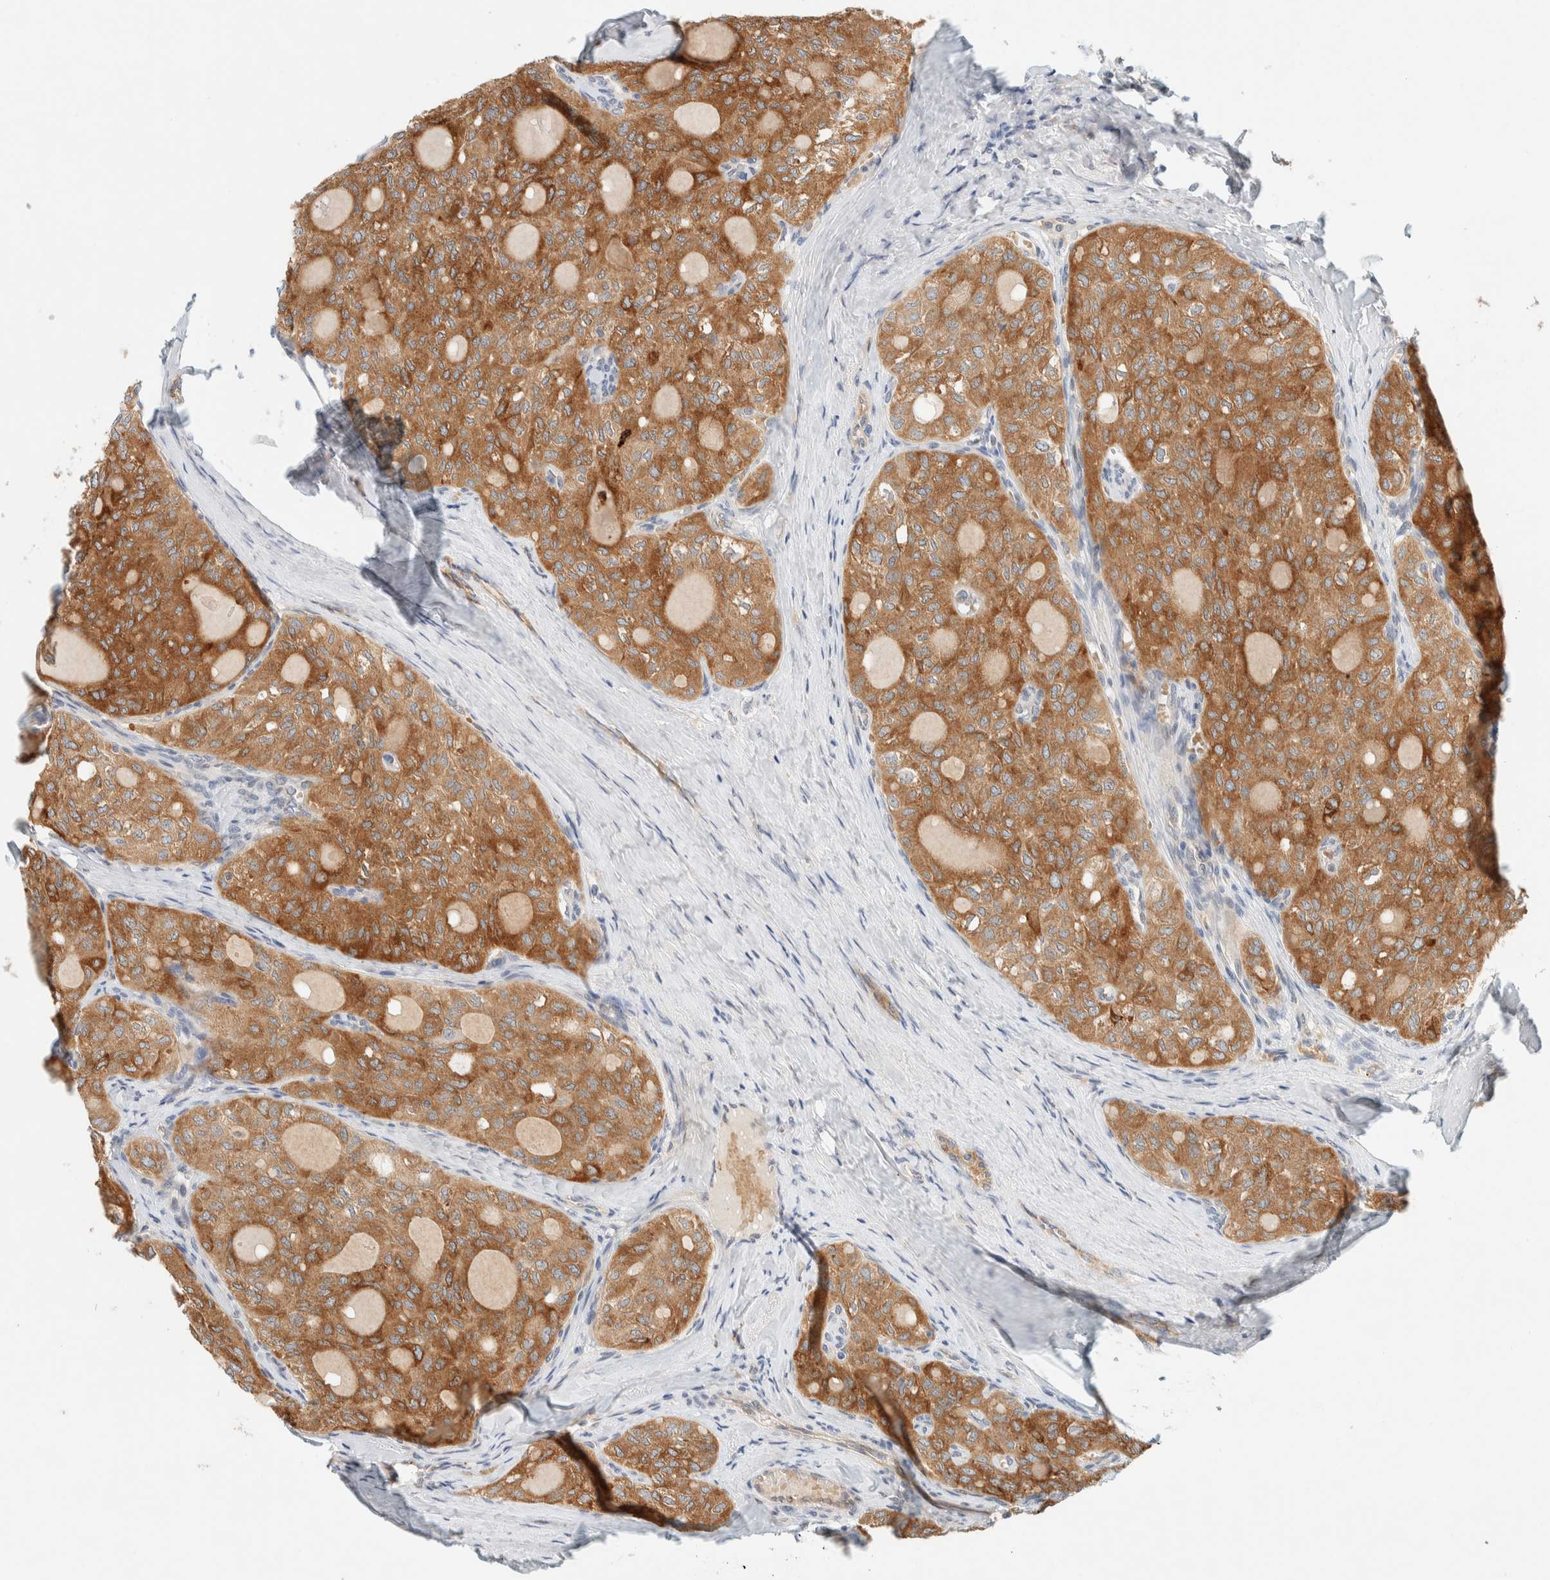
{"staining": {"intensity": "strong", "quantity": ">75%", "location": "cytoplasmic/membranous"}, "tissue": "thyroid cancer", "cell_type": "Tumor cells", "image_type": "cancer", "snomed": [{"axis": "morphology", "description": "Follicular adenoma carcinoma, NOS"}, {"axis": "topography", "description": "Thyroid gland"}], "caption": "IHC (DAB (3,3'-diaminobenzidine)) staining of thyroid cancer (follicular adenoma carcinoma) demonstrates strong cytoplasmic/membranous protein positivity in about >75% of tumor cells. (DAB IHC with brightfield microscopy, high magnification).", "gene": "SUMF2", "patient": {"sex": "male", "age": 75}}